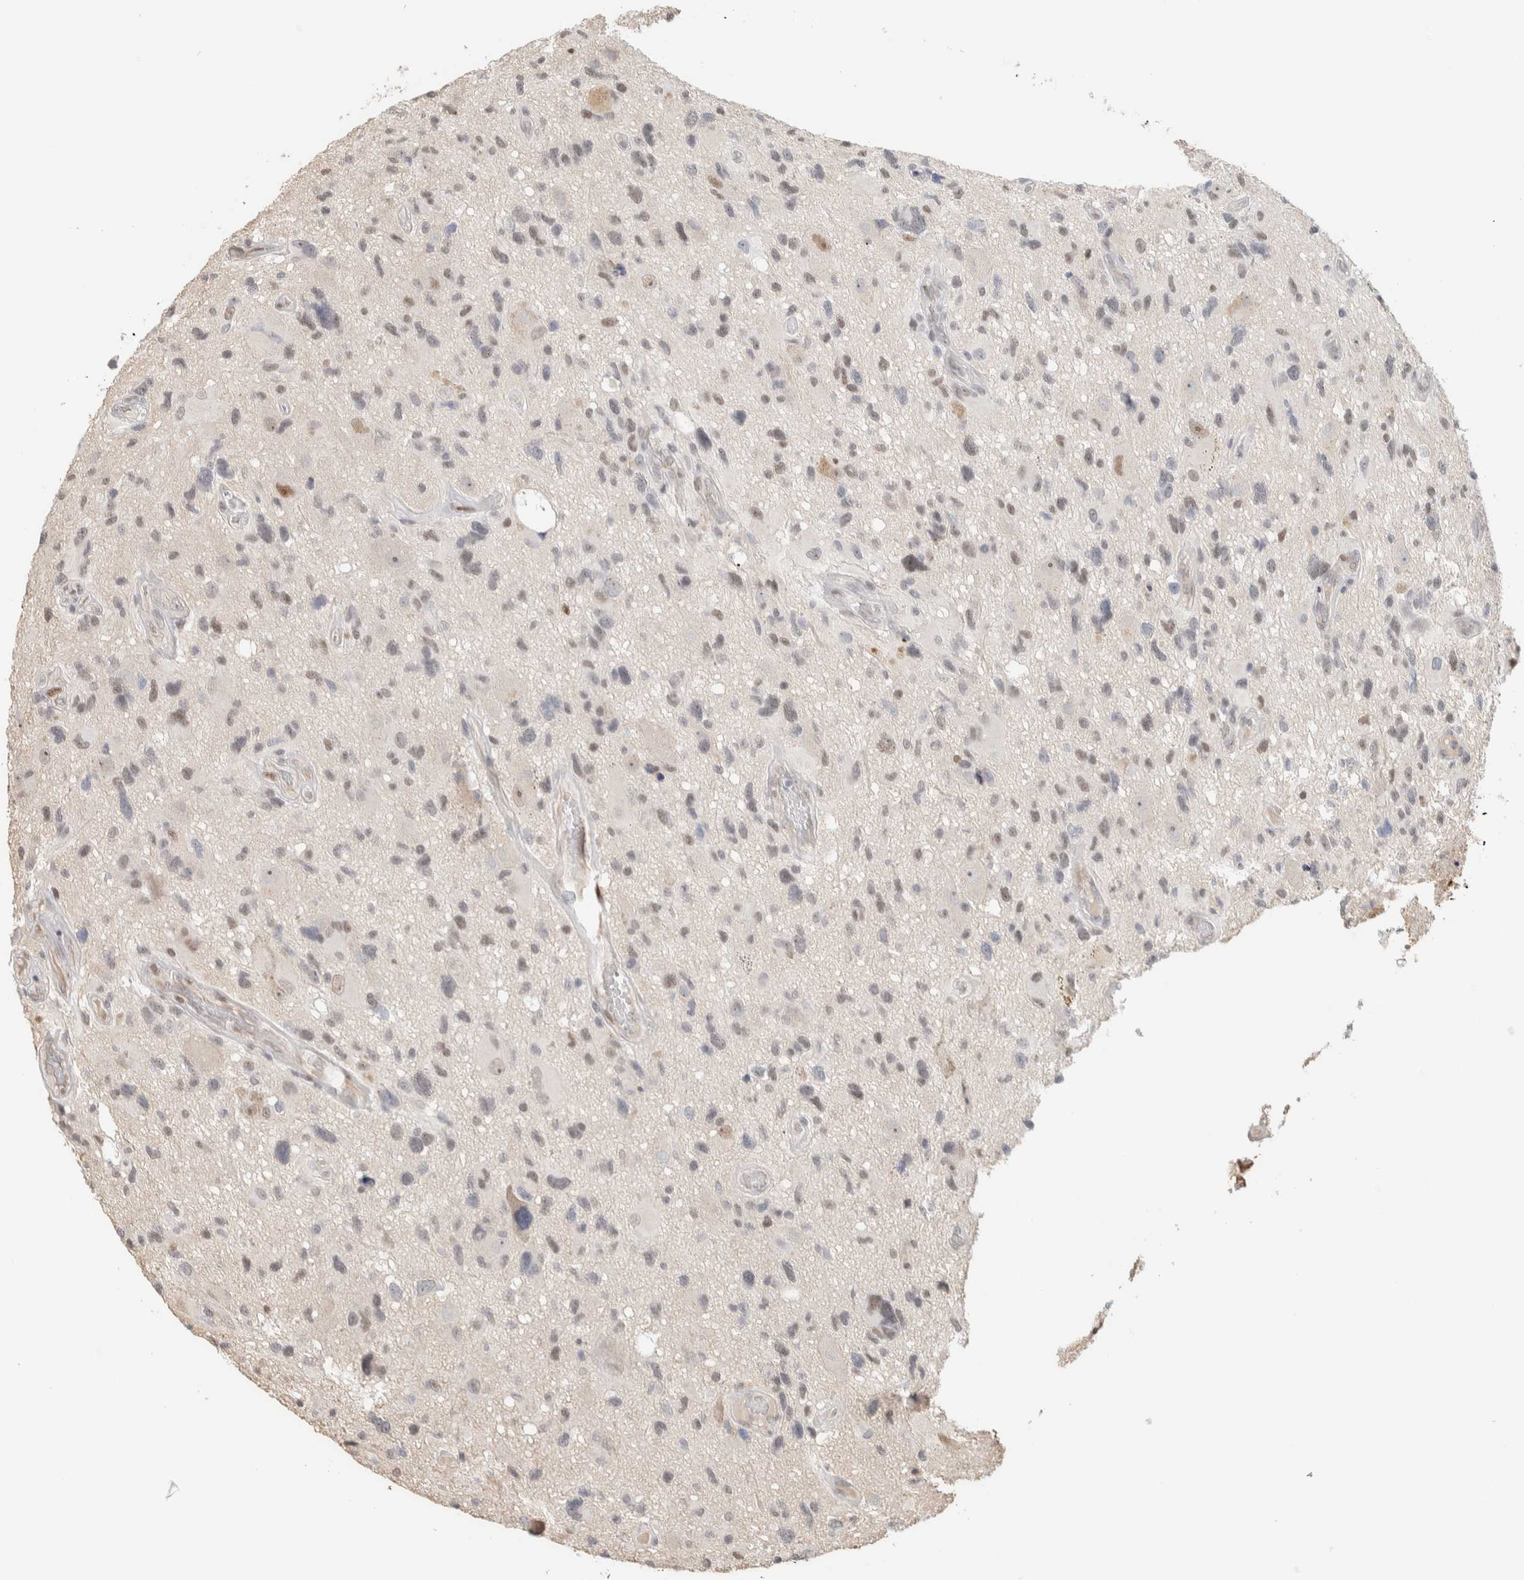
{"staining": {"intensity": "weak", "quantity": "25%-75%", "location": "nuclear"}, "tissue": "glioma", "cell_type": "Tumor cells", "image_type": "cancer", "snomed": [{"axis": "morphology", "description": "Glioma, malignant, High grade"}, {"axis": "topography", "description": "Brain"}], "caption": "Protein expression analysis of malignant glioma (high-grade) displays weak nuclear positivity in about 25%-75% of tumor cells.", "gene": "PUS7", "patient": {"sex": "male", "age": 33}}